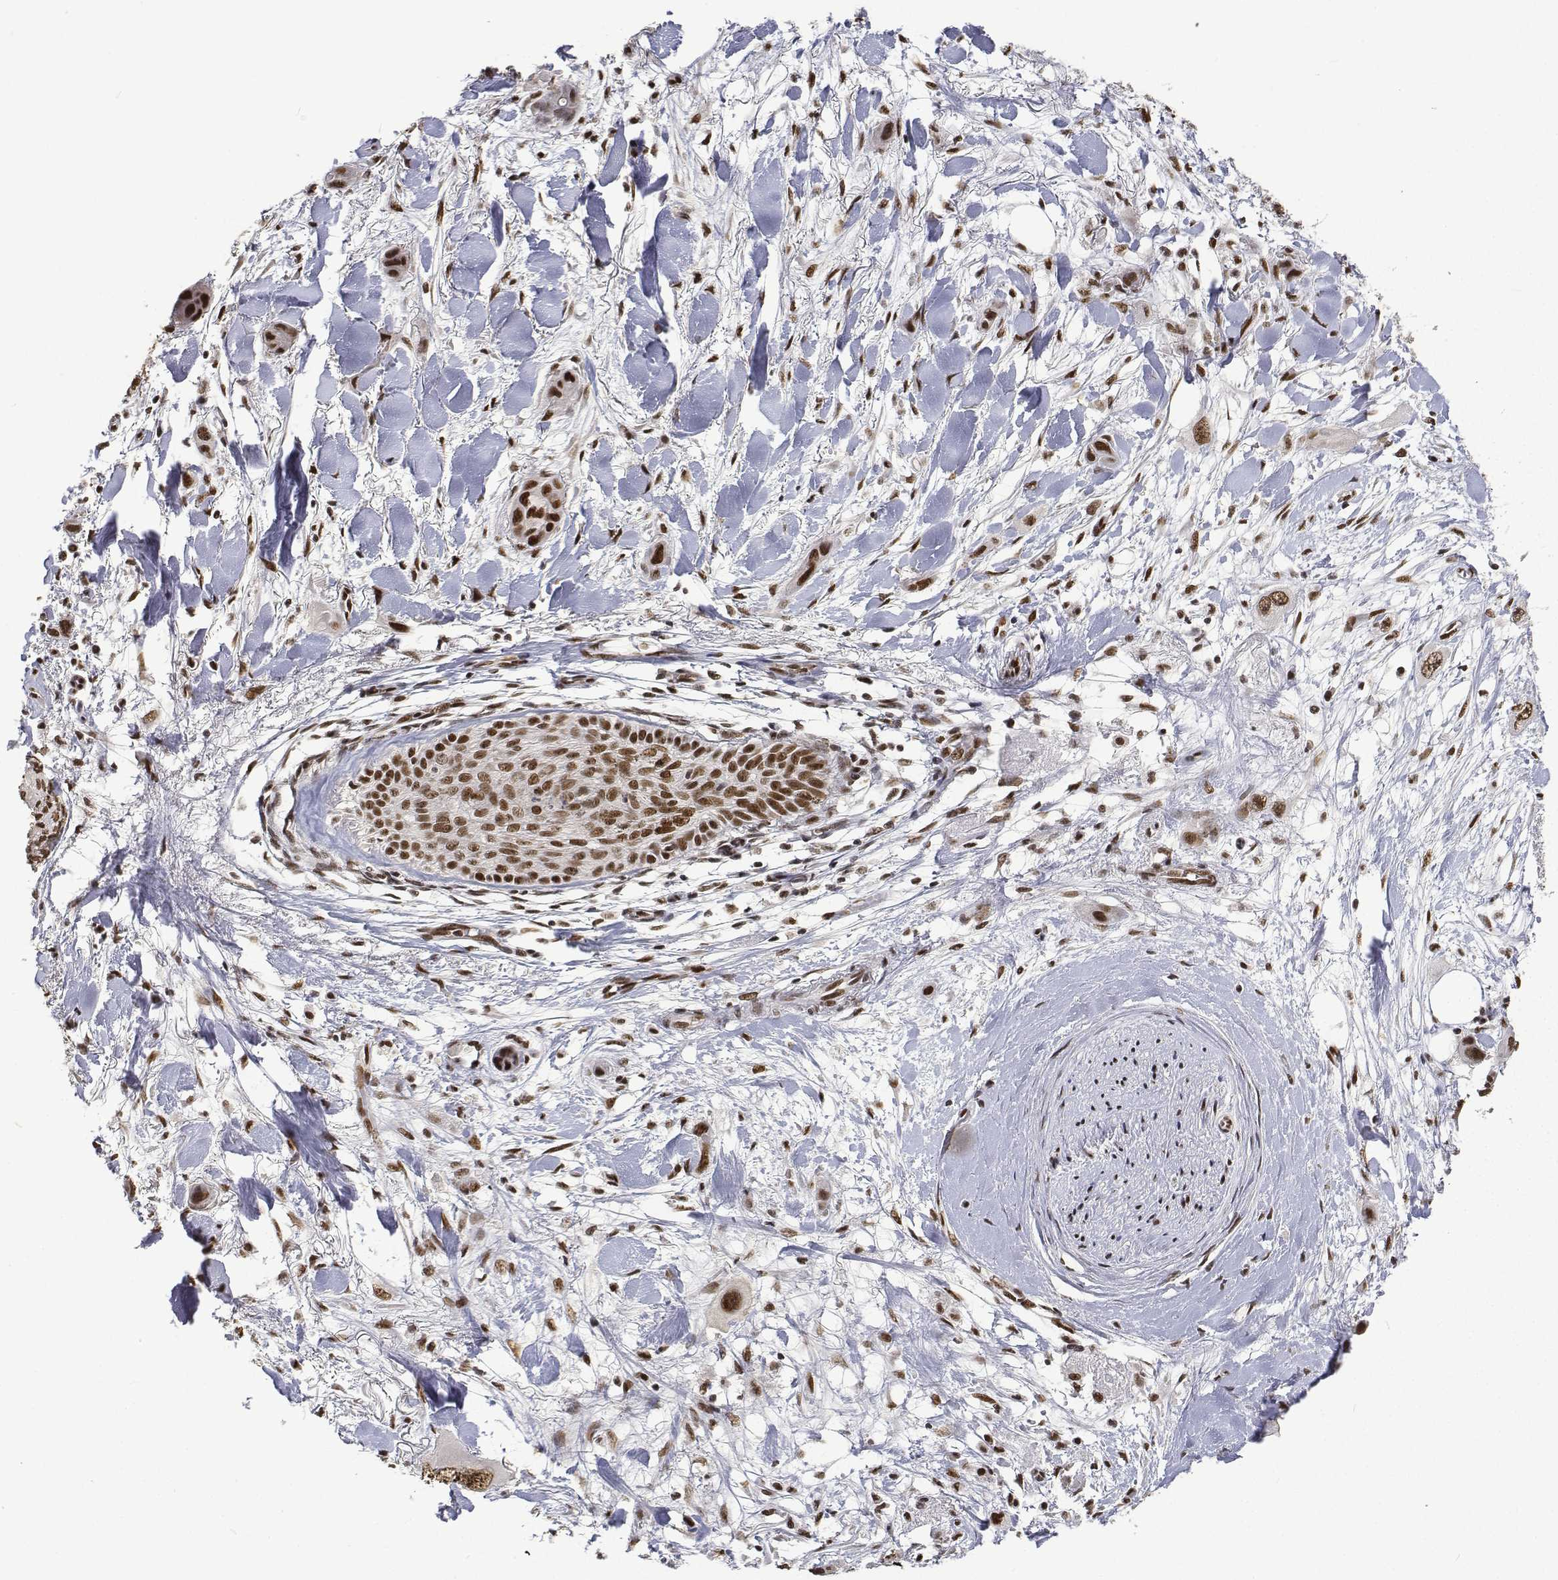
{"staining": {"intensity": "moderate", "quantity": ">75%", "location": "nuclear"}, "tissue": "skin cancer", "cell_type": "Tumor cells", "image_type": "cancer", "snomed": [{"axis": "morphology", "description": "Squamous cell carcinoma, NOS"}, {"axis": "topography", "description": "Skin"}], "caption": "Human skin squamous cell carcinoma stained with a brown dye reveals moderate nuclear positive expression in about >75% of tumor cells.", "gene": "ATRX", "patient": {"sex": "male", "age": 79}}